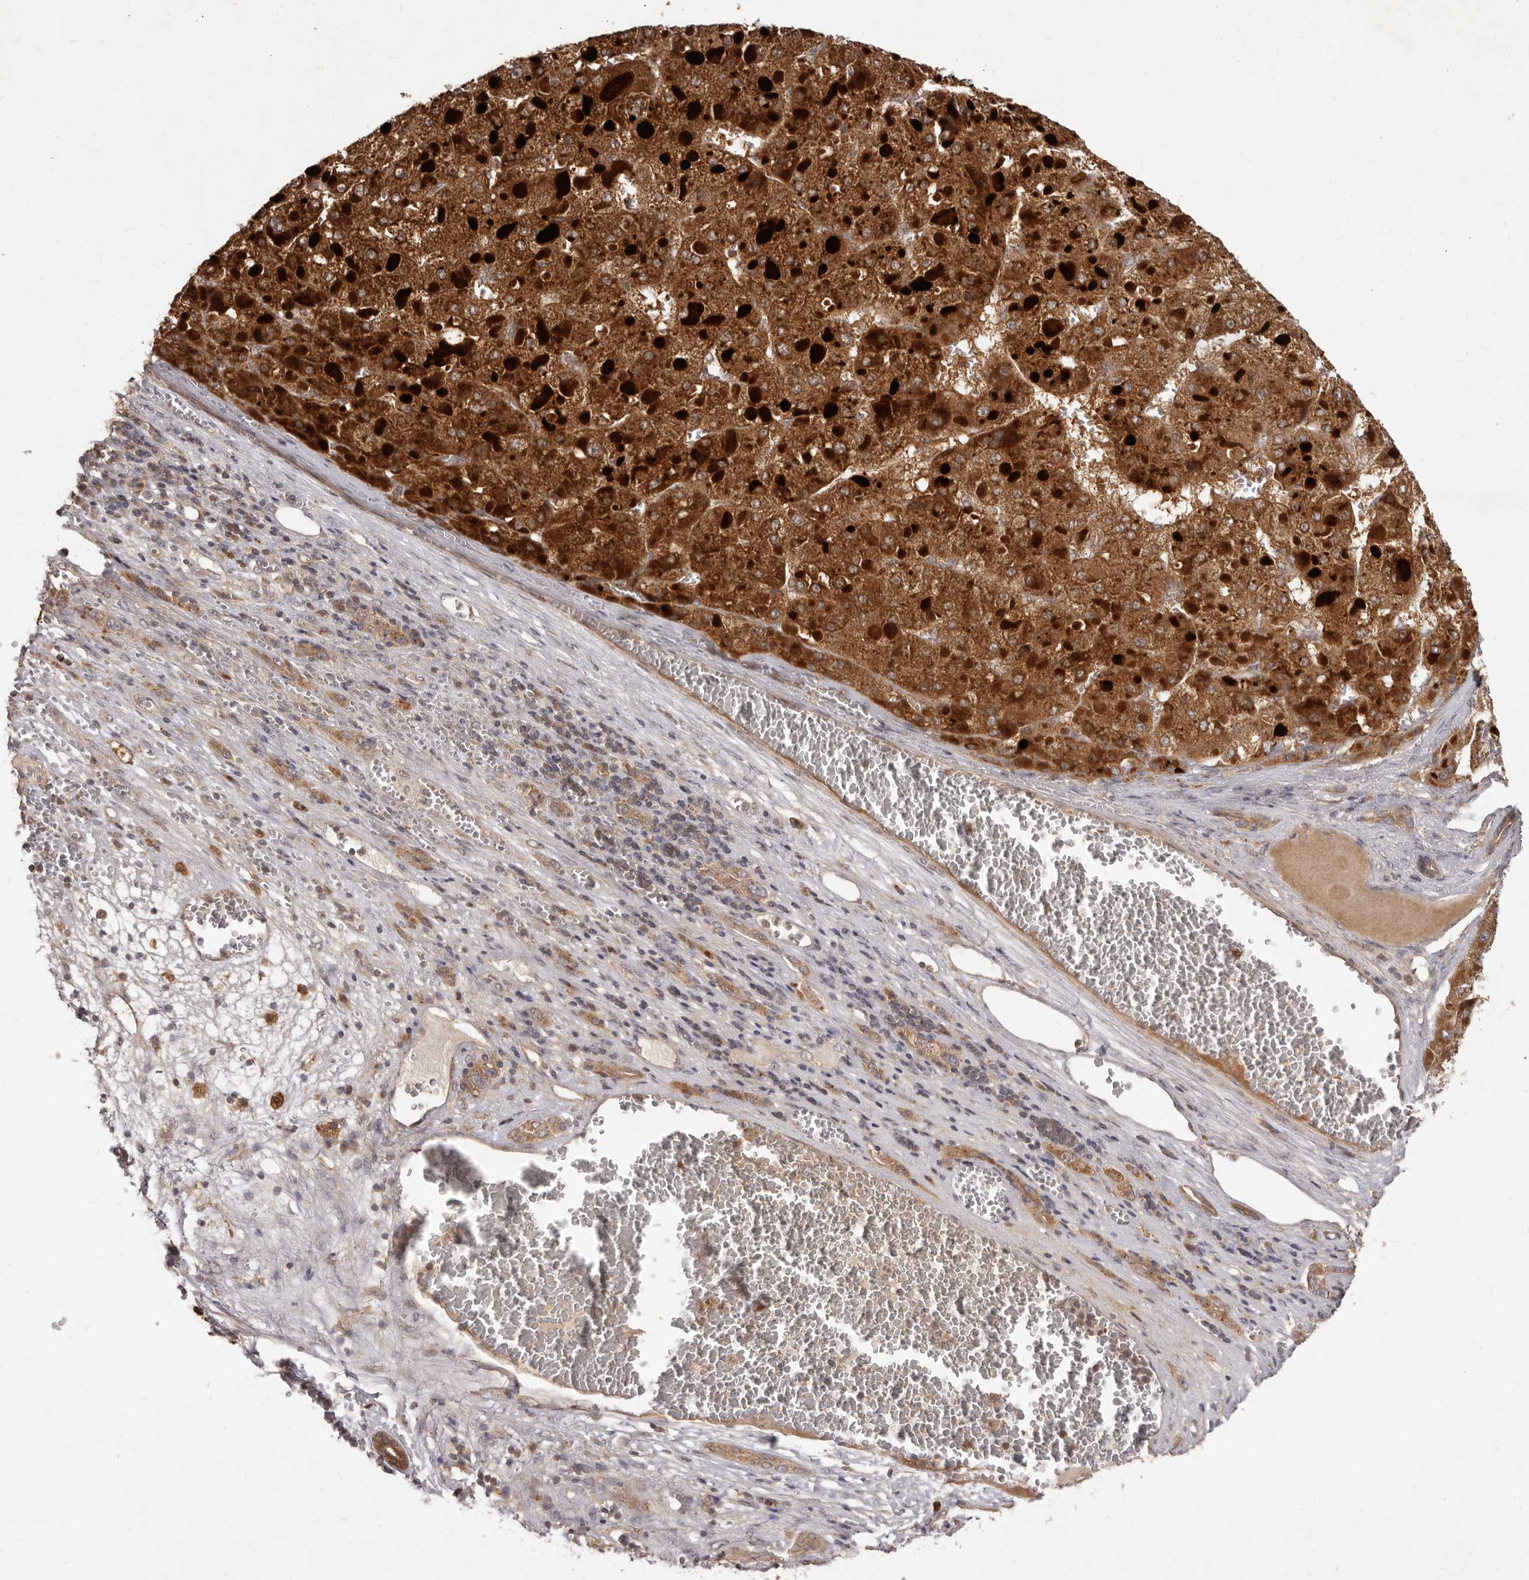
{"staining": {"intensity": "strong", "quantity": ">75%", "location": "cytoplasmic/membranous"}, "tissue": "liver cancer", "cell_type": "Tumor cells", "image_type": "cancer", "snomed": [{"axis": "morphology", "description": "Carcinoma, Hepatocellular, NOS"}, {"axis": "topography", "description": "Liver"}], "caption": "High-power microscopy captured an IHC histopathology image of liver hepatocellular carcinoma, revealing strong cytoplasmic/membranous expression in approximately >75% of tumor cells.", "gene": "MTO1", "patient": {"sex": "female", "age": 73}}